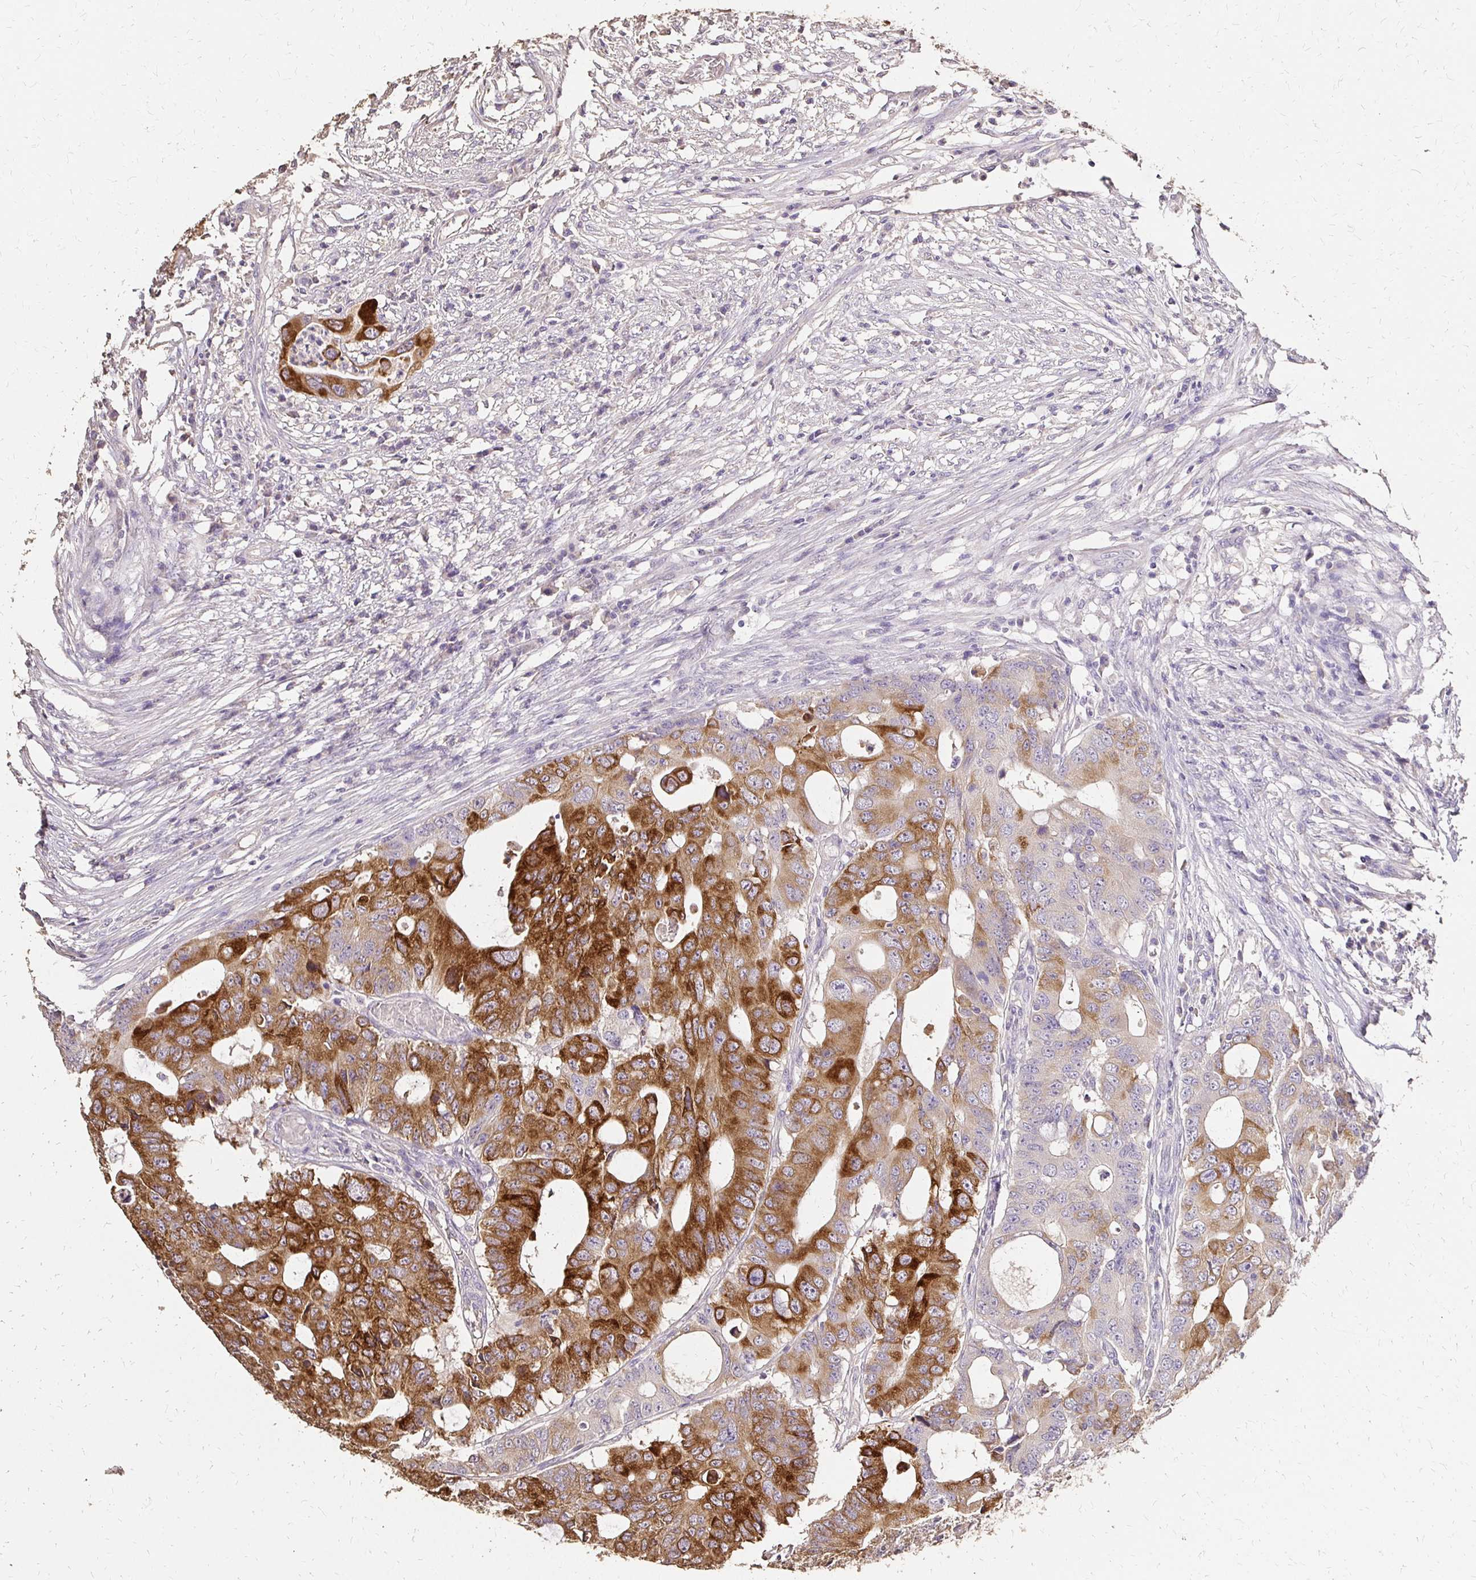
{"staining": {"intensity": "strong", "quantity": "25%-75%", "location": "cytoplasmic/membranous"}, "tissue": "colorectal cancer", "cell_type": "Tumor cells", "image_type": "cancer", "snomed": [{"axis": "morphology", "description": "Adenocarcinoma, NOS"}, {"axis": "topography", "description": "Colon"}], "caption": "Immunohistochemistry (IHC) image of human colorectal cancer stained for a protein (brown), which shows high levels of strong cytoplasmic/membranous staining in approximately 25%-75% of tumor cells.", "gene": "UGT1A6", "patient": {"sex": "male", "age": 71}}